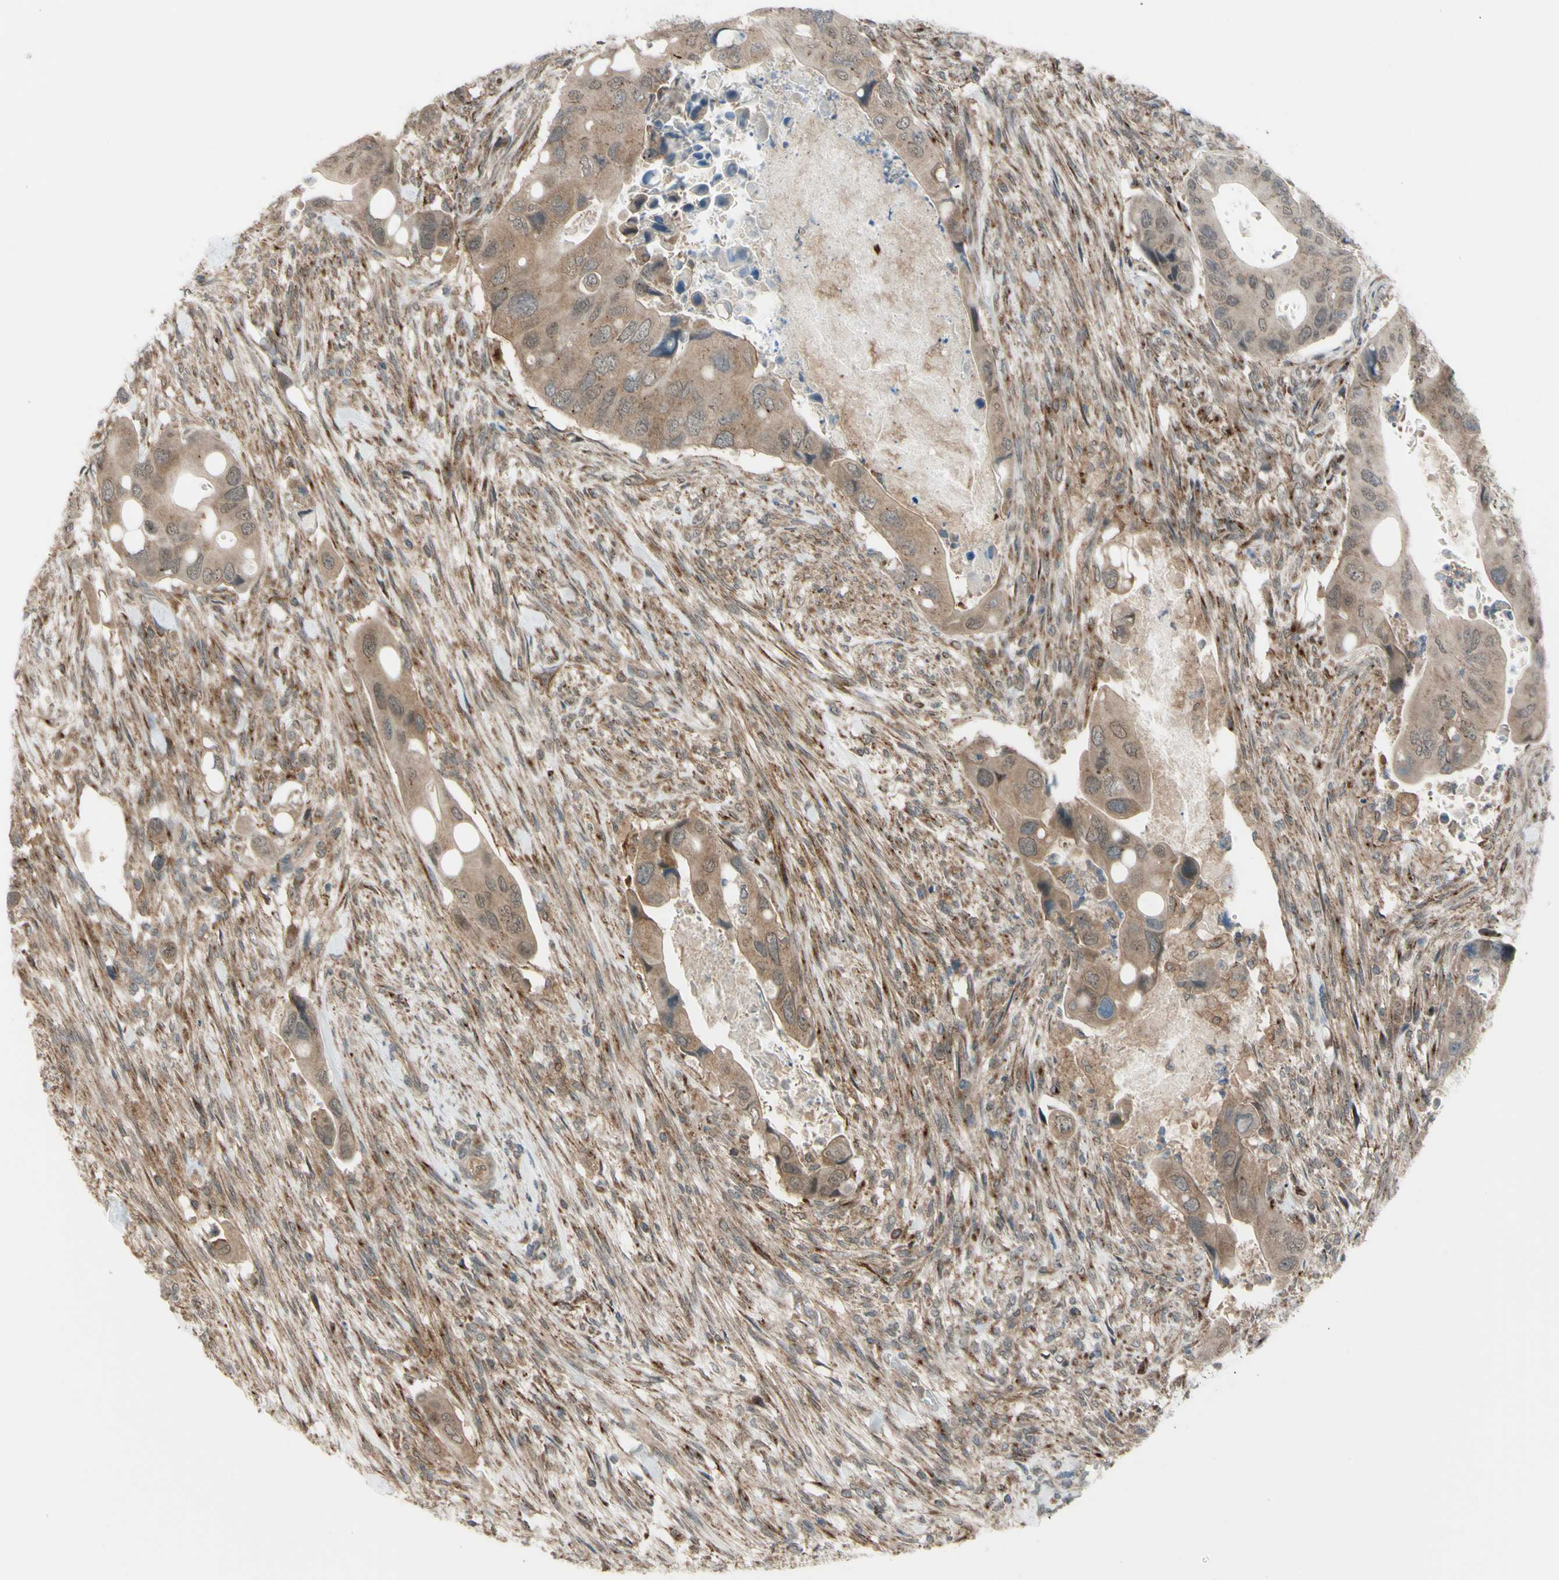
{"staining": {"intensity": "weak", "quantity": ">75%", "location": "cytoplasmic/membranous,nuclear"}, "tissue": "colorectal cancer", "cell_type": "Tumor cells", "image_type": "cancer", "snomed": [{"axis": "morphology", "description": "Adenocarcinoma, NOS"}, {"axis": "topography", "description": "Rectum"}], "caption": "There is low levels of weak cytoplasmic/membranous and nuclear staining in tumor cells of colorectal cancer, as demonstrated by immunohistochemical staining (brown color).", "gene": "FLII", "patient": {"sex": "female", "age": 57}}